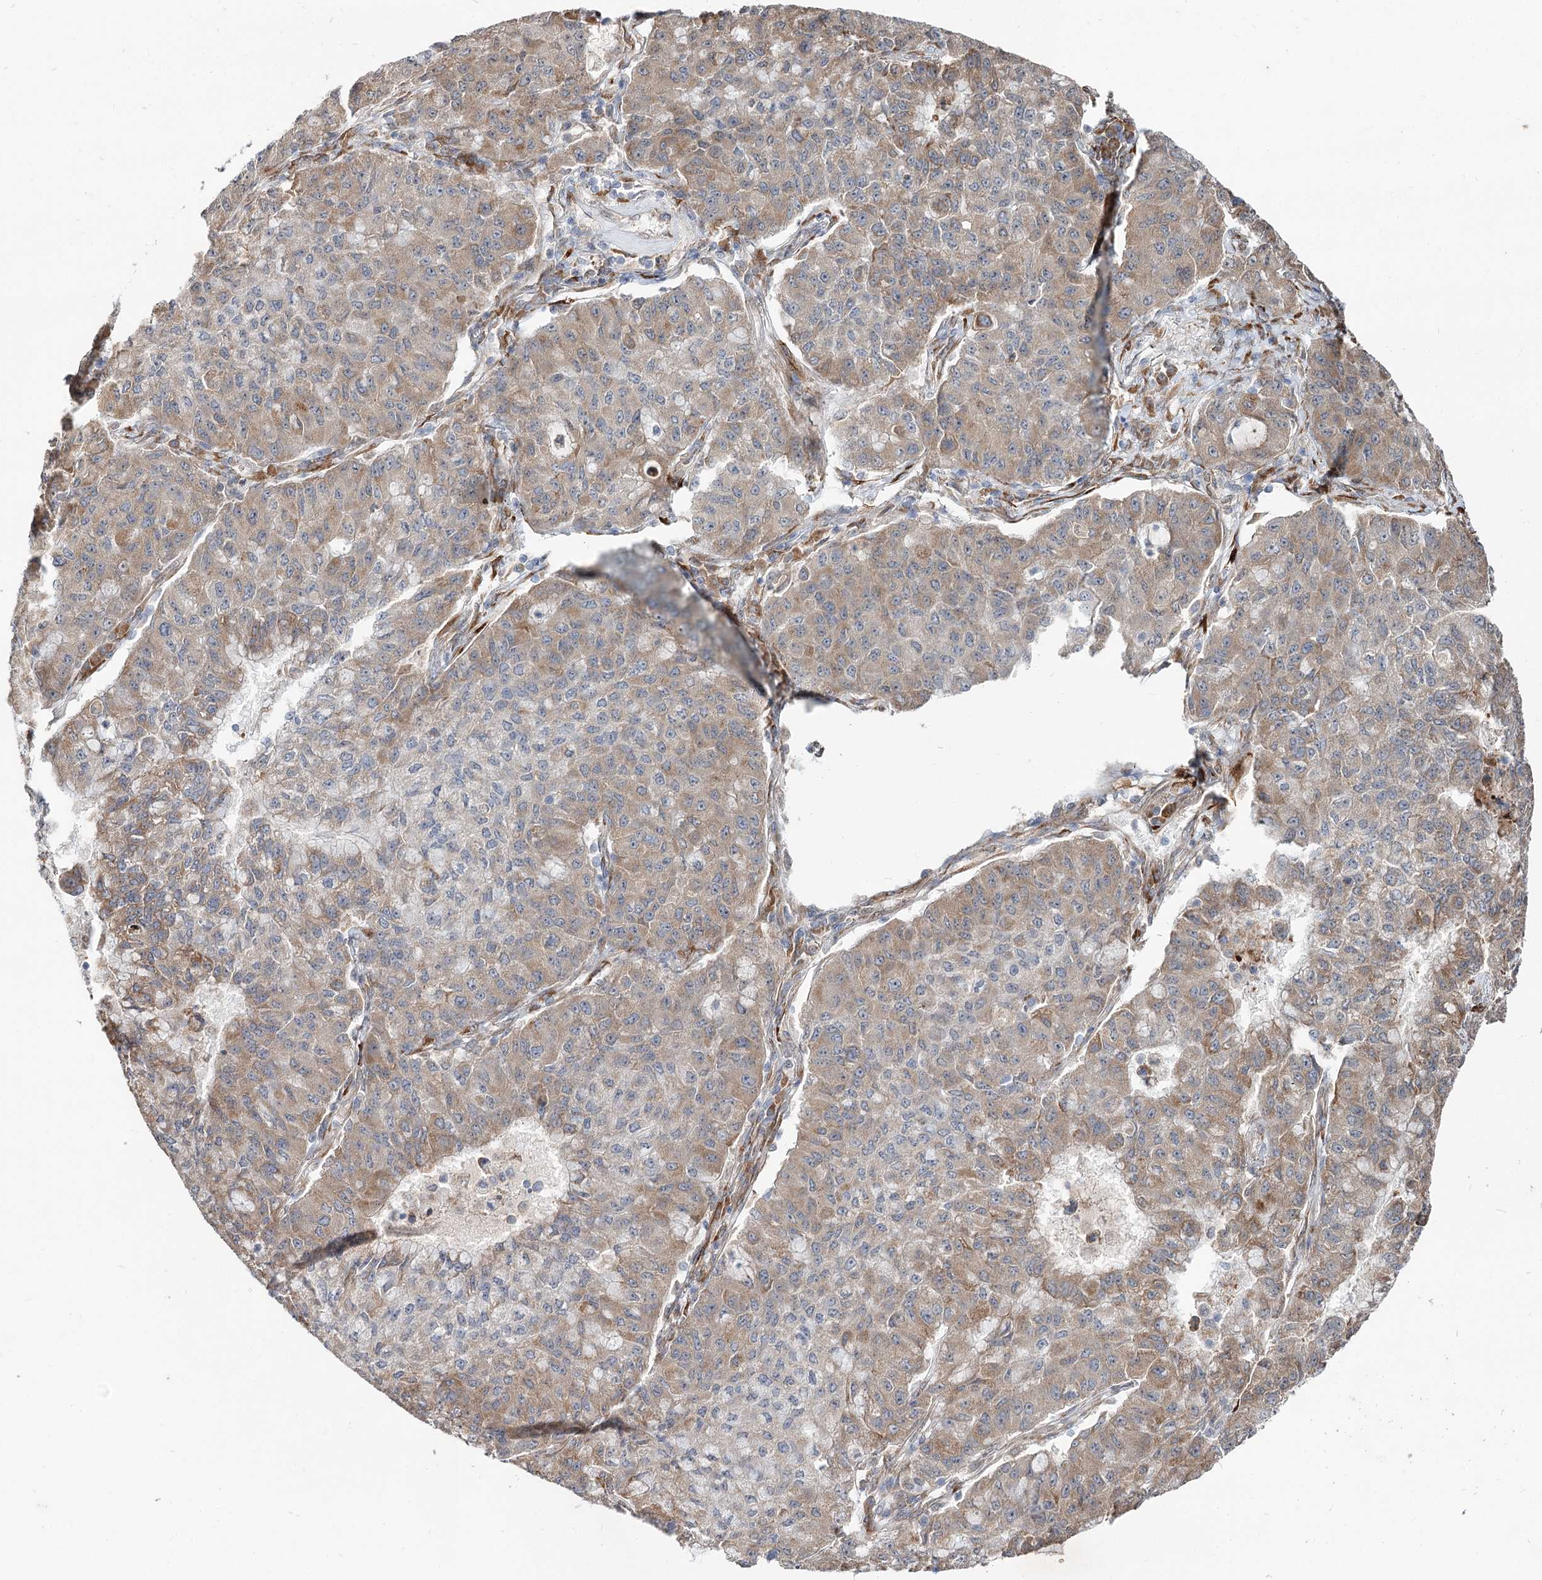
{"staining": {"intensity": "moderate", "quantity": "25%-75%", "location": "cytoplasmic/membranous"}, "tissue": "lung cancer", "cell_type": "Tumor cells", "image_type": "cancer", "snomed": [{"axis": "morphology", "description": "Squamous cell carcinoma, NOS"}, {"axis": "topography", "description": "Lung"}], "caption": "Human lung cancer stained for a protein (brown) demonstrates moderate cytoplasmic/membranous positive staining in approximately 25%-75% of tumor cells.", "gene": "SPART", "patient": {"sex": "male", "age": 74}}